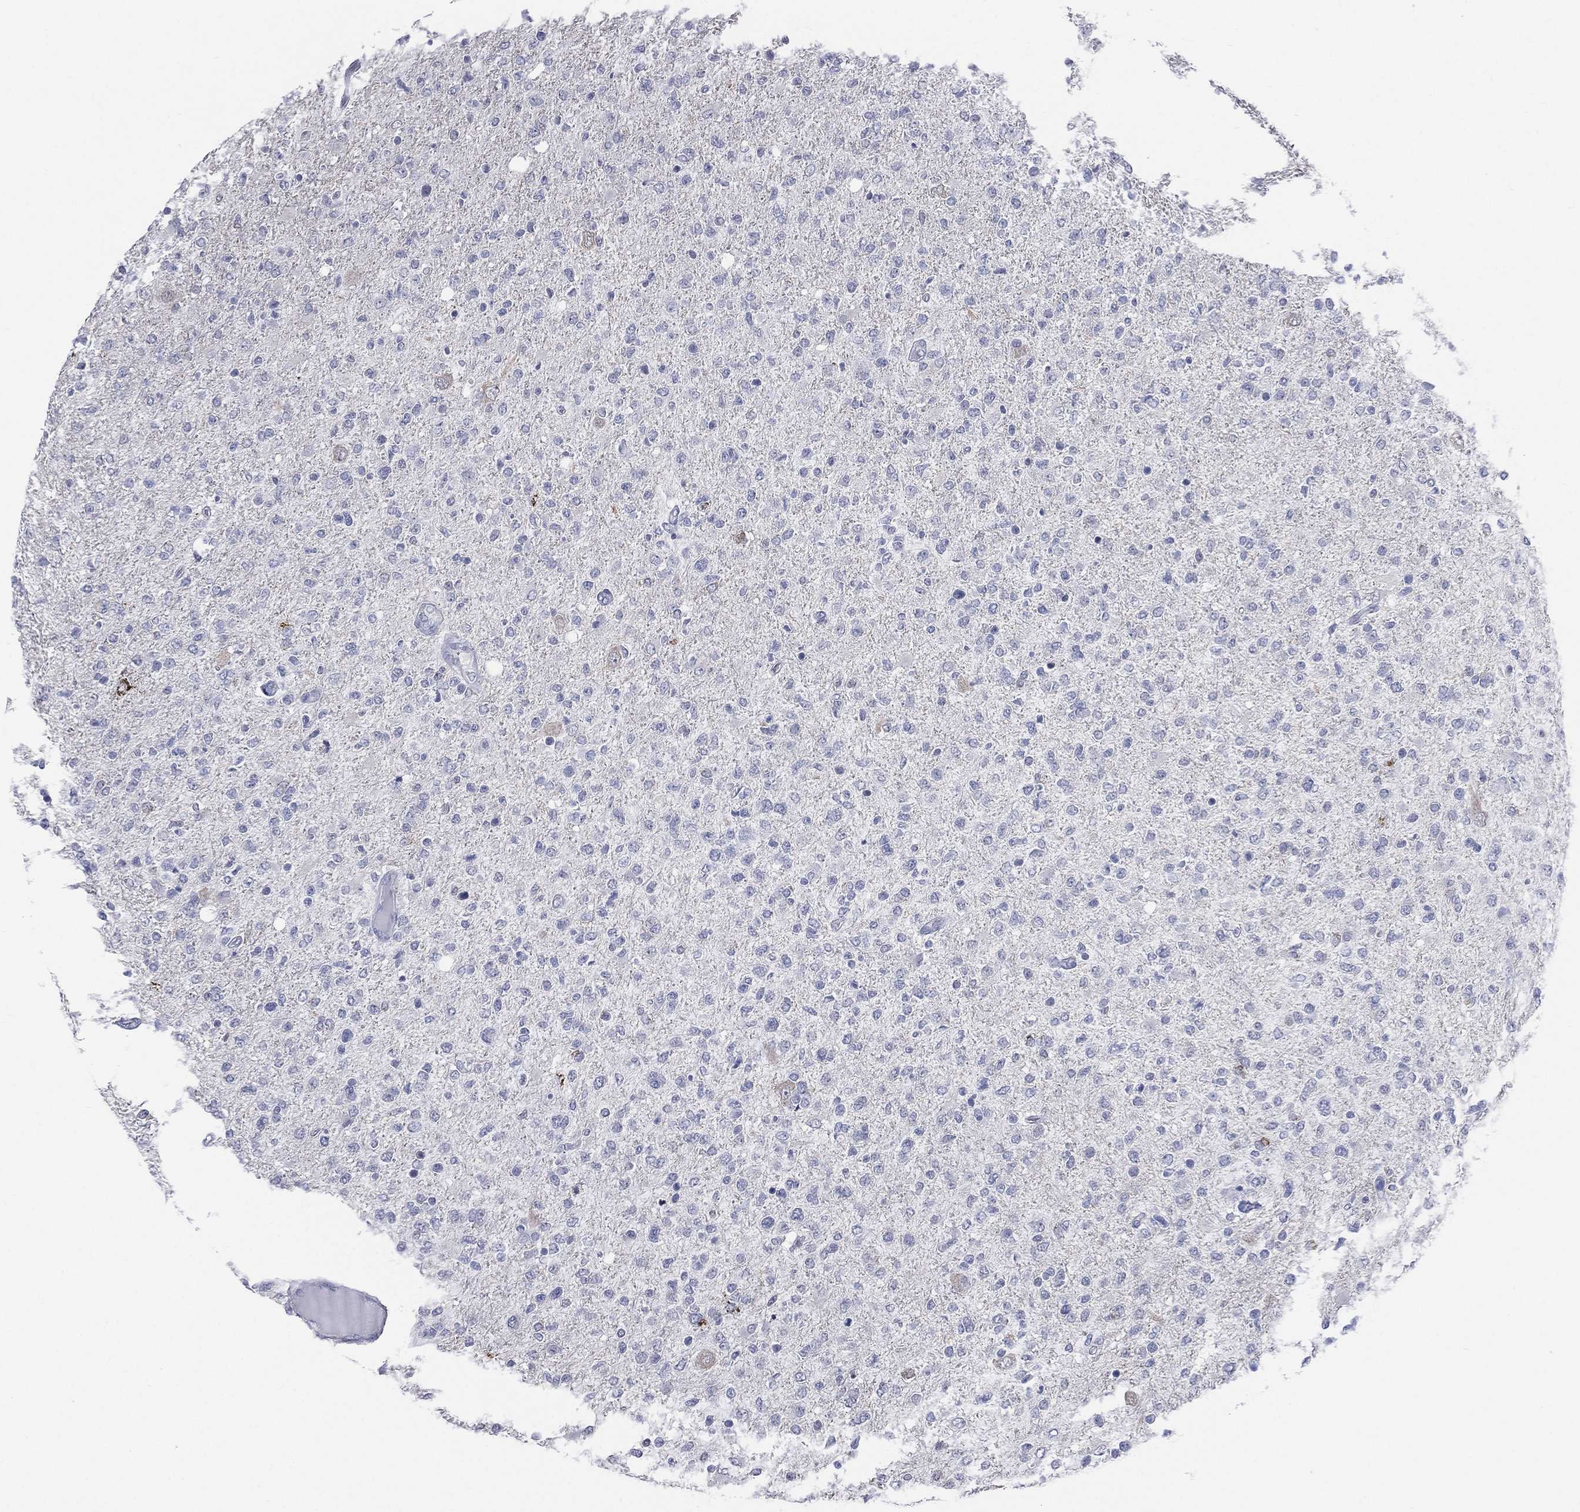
{"staining": {"intensity": "negative", "quantity": "none", "location": "none"}, "tissue": "glioma", "cell_type": "Tumor cells", "image_type": "cancer", "snomed": [{"axis": "morphology", "description": "Glioma, malignant, High grade"}, {"axis": "topography", "description": "Cerebral cortex"}], "caption": "High power microscopy photomicrograph of an IHC photomicrograph of malignant high-grade glioma, revealing no significant positivity in tumor cells. (Brightfield microscopy of DAB immunohistochemistry (IHC) at high magnification).", "gene": "AKAP3", "patient": {"sex": "male", "age": 70}}